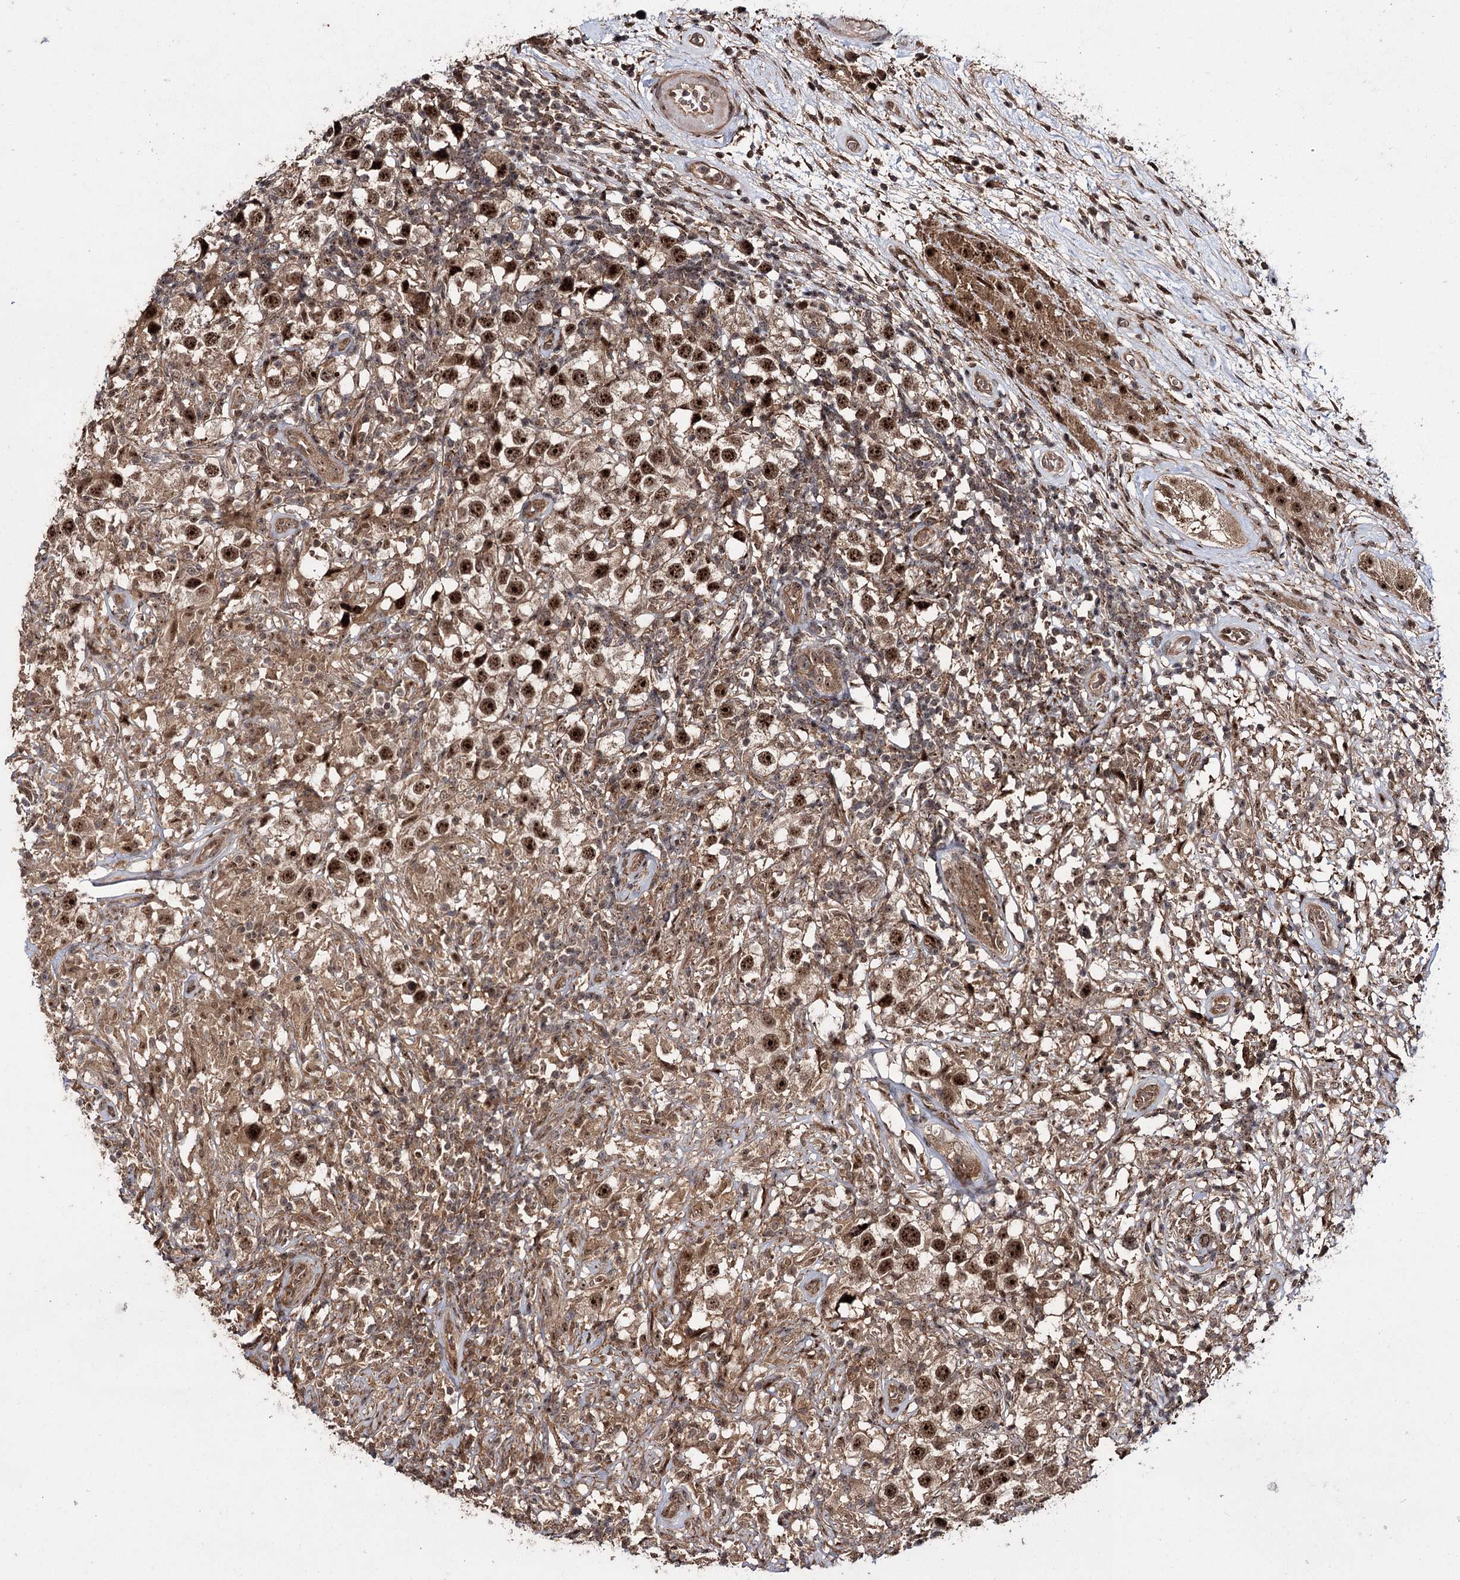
{"staining": {"intensity": "strong", "quantity": ">75%", "location": "cytoplasmic/membranous,nuclear"}, "tissue": "testis cancer", "cell_type": "Tumor cells", "image_type": "cancer", "snomed": [{"axis": "morphology", "description": "Seminoma, NOS"}, {"axis": "topography", "description": "Testis"}], "caption": "Immunohistochemical staining of human testis cancer displays strong cytoplasmic/membranous and nuclear protein staining in approximately >75% of tumor cells.", "gene": "MKNK2", "patient": {"sex": "male", "age": 49}}